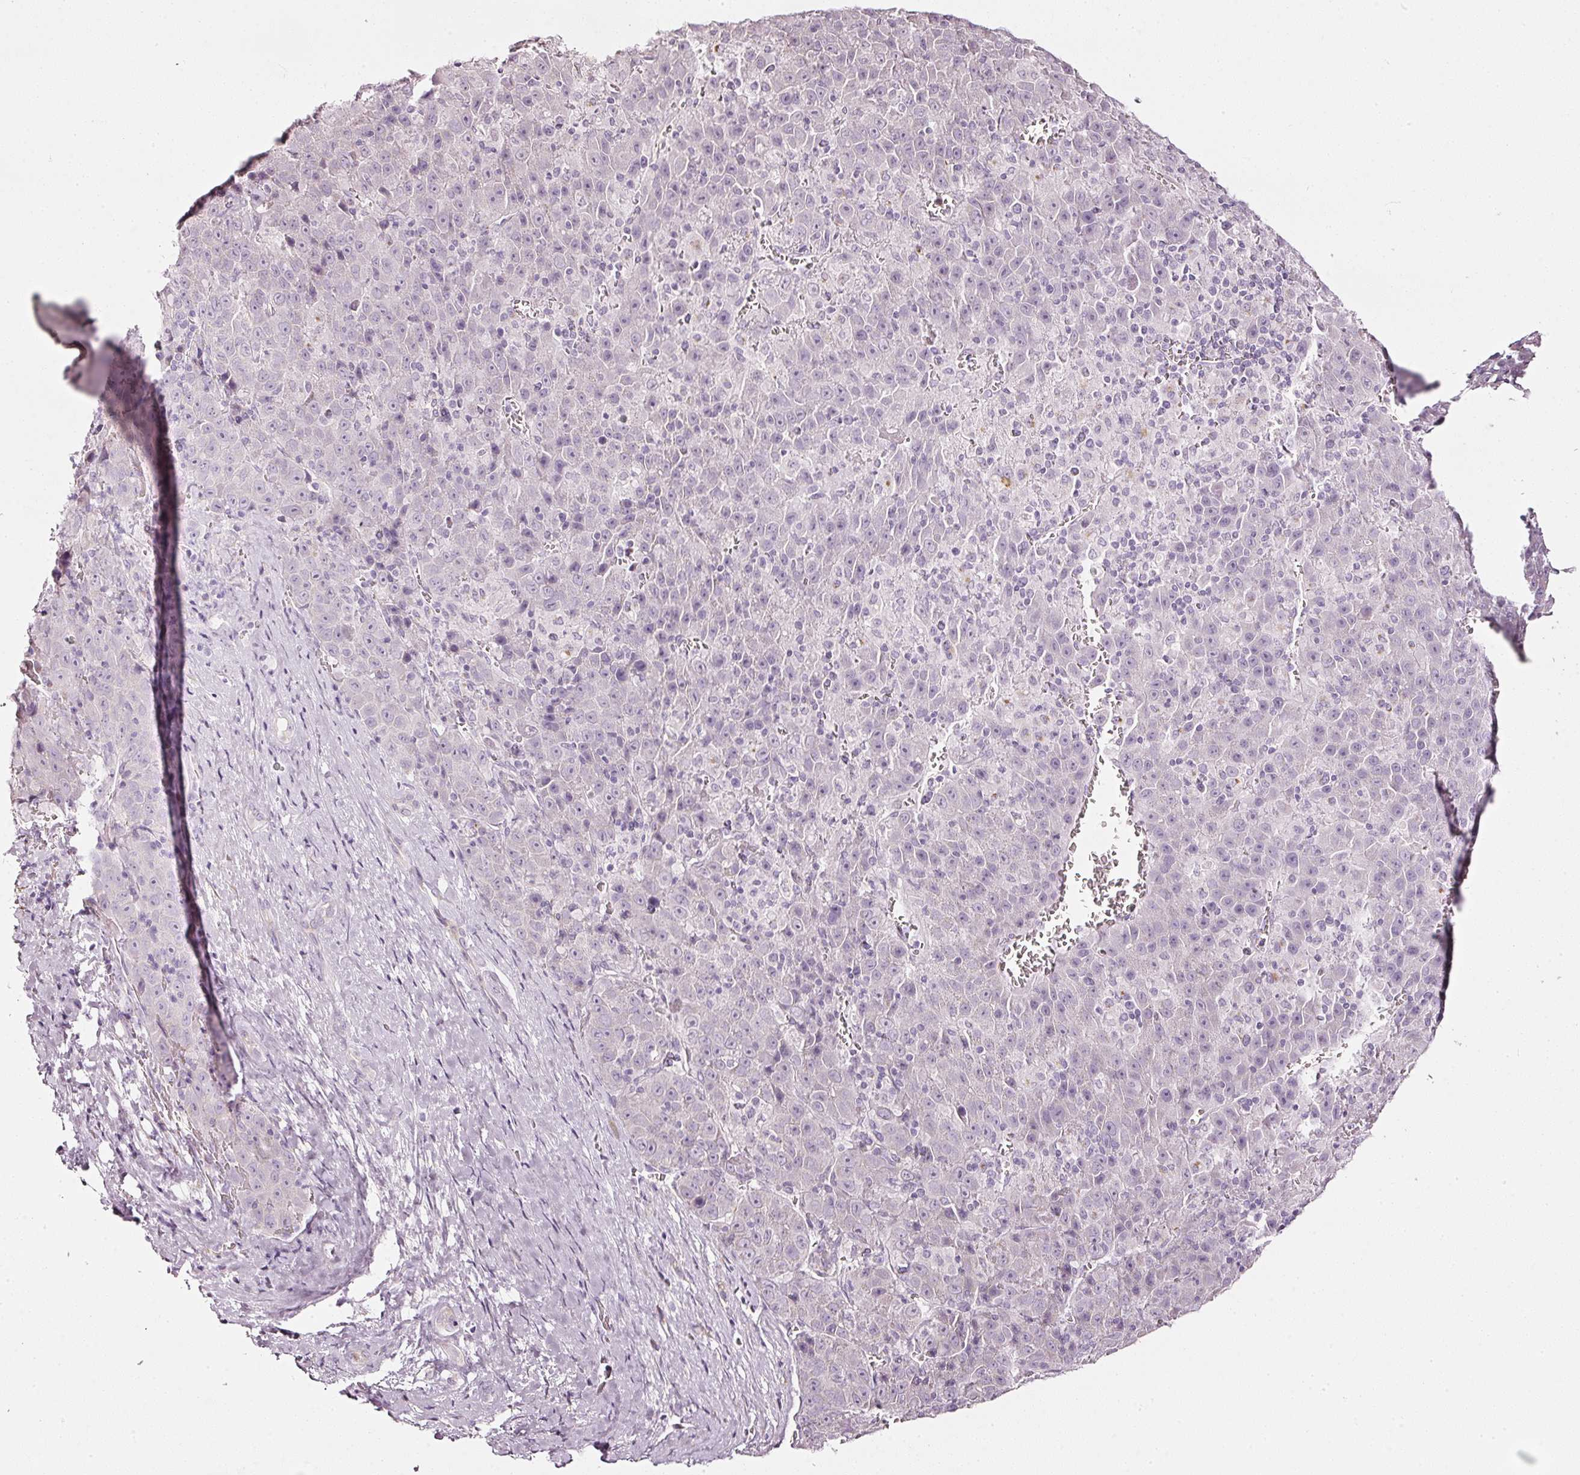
{"staining": {"intensity": "negative", "quantity": "none", "location": "none"}, "tissue": "liver cancer", "cell_type": "Tumor cells", "image_type": "cancer", "snomed": [{"axis": "morphology", "description": "Carcinoma, Hepatocellular, NOS"}, {"axis": "topography", "description": "Liver"}], "caption": "High power microscopy photomicrograph of an IHC micrograph of hepatocellular carcinoma (liver), revealing no significant expression in tumor cells. (Stains: DAB (3,3'-diaminobenzidine) immunohistochemistry (IHC) with hematoxylin counter stain, Microscopy: brightfield microscopy at high magnification).", "gene": "SDF4", "patient": {"sex": "female", "age": 53}}